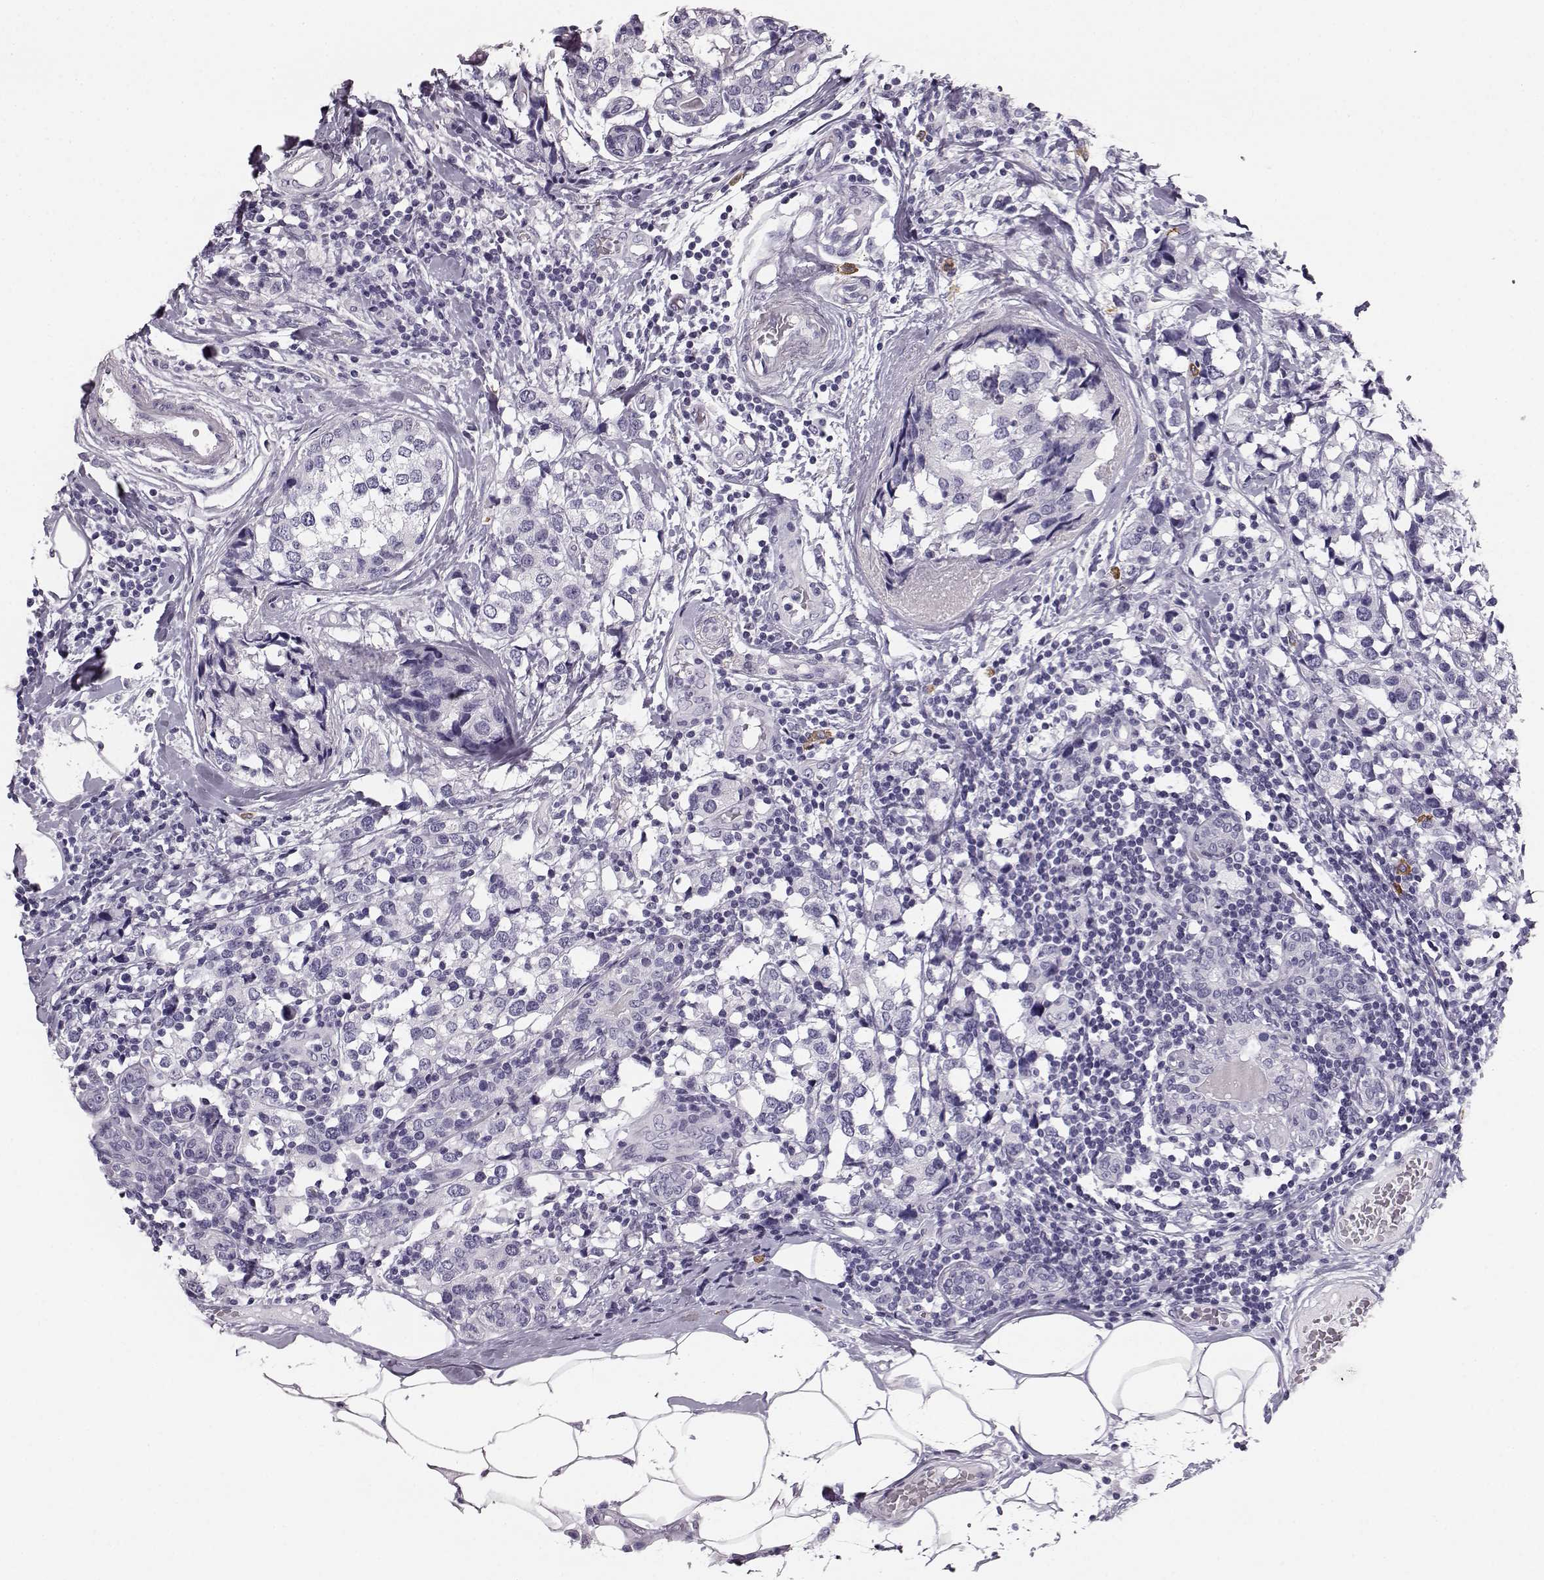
{"staining": {"intensity": "negative", "quantity": "none", "location": "none"}, "tissue": "breast cancer", "cell_type": "Tumor cells", "image_type": "cancer", "snomed": [{"axis": "morphology", "description": "Lobular carcinoma"}, {"axis": "topography", "description": "Breast"}], "caption": "An image of breast cancer stained for a protein shows no brown staining in tumor cells.", "gene": "NPTXR", "patient": {"sex": "female", "age": 59}}